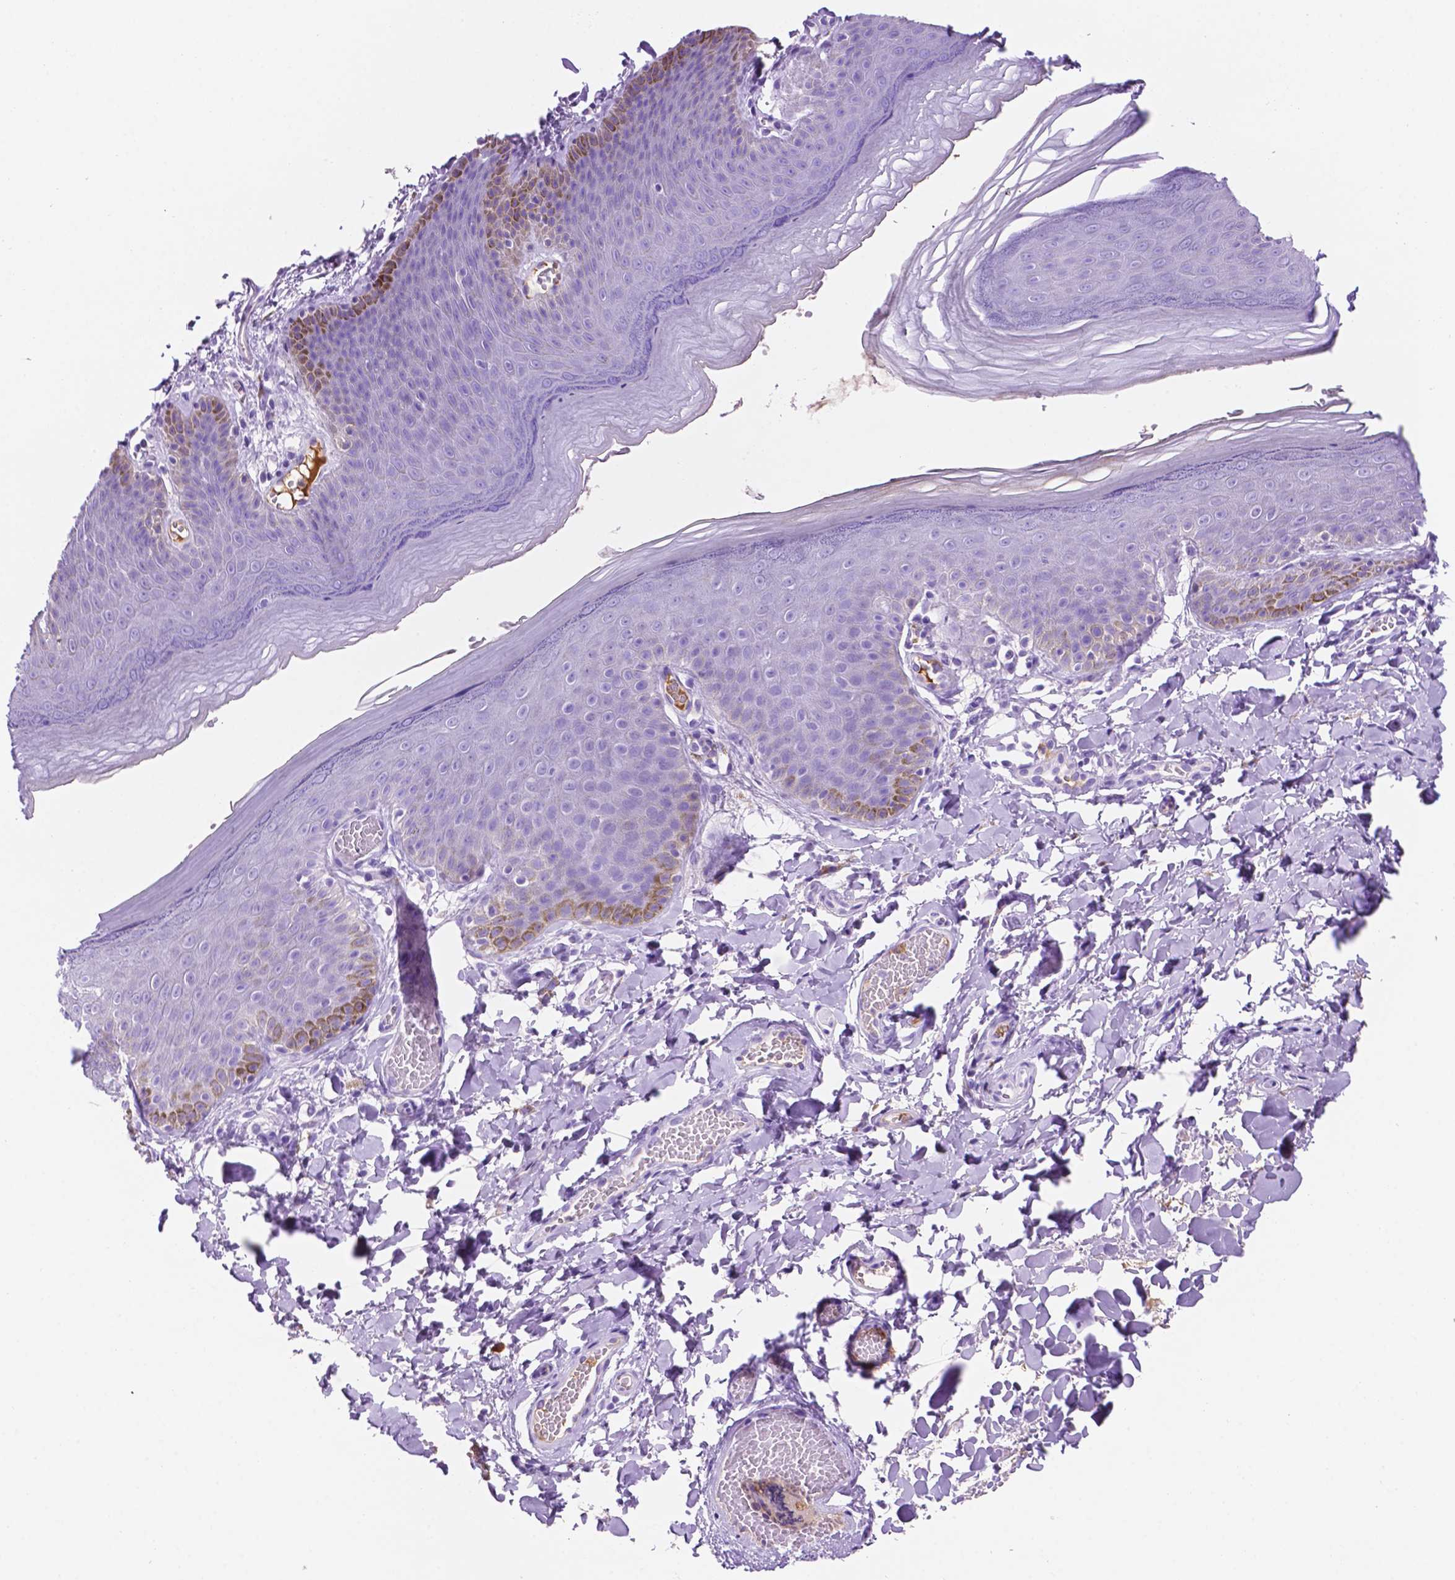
{"staining": {"intensity": "negative", "quantity": "none", "location": "none"}, "tissue": "skin", "cell_type": "Epidermal cells", "image_type": "normal", "snomed": [{"axis": "morphology", "description": "Normal tissue, NOS"}, {"axis": "topography", "description": "Anal"}], "caption": "Photomicrograph shows no significant protein staining in epidermal cells of unremarkable skin.", "gene": "FOXB2", "patient": {"sex": "male", "age": 53}}